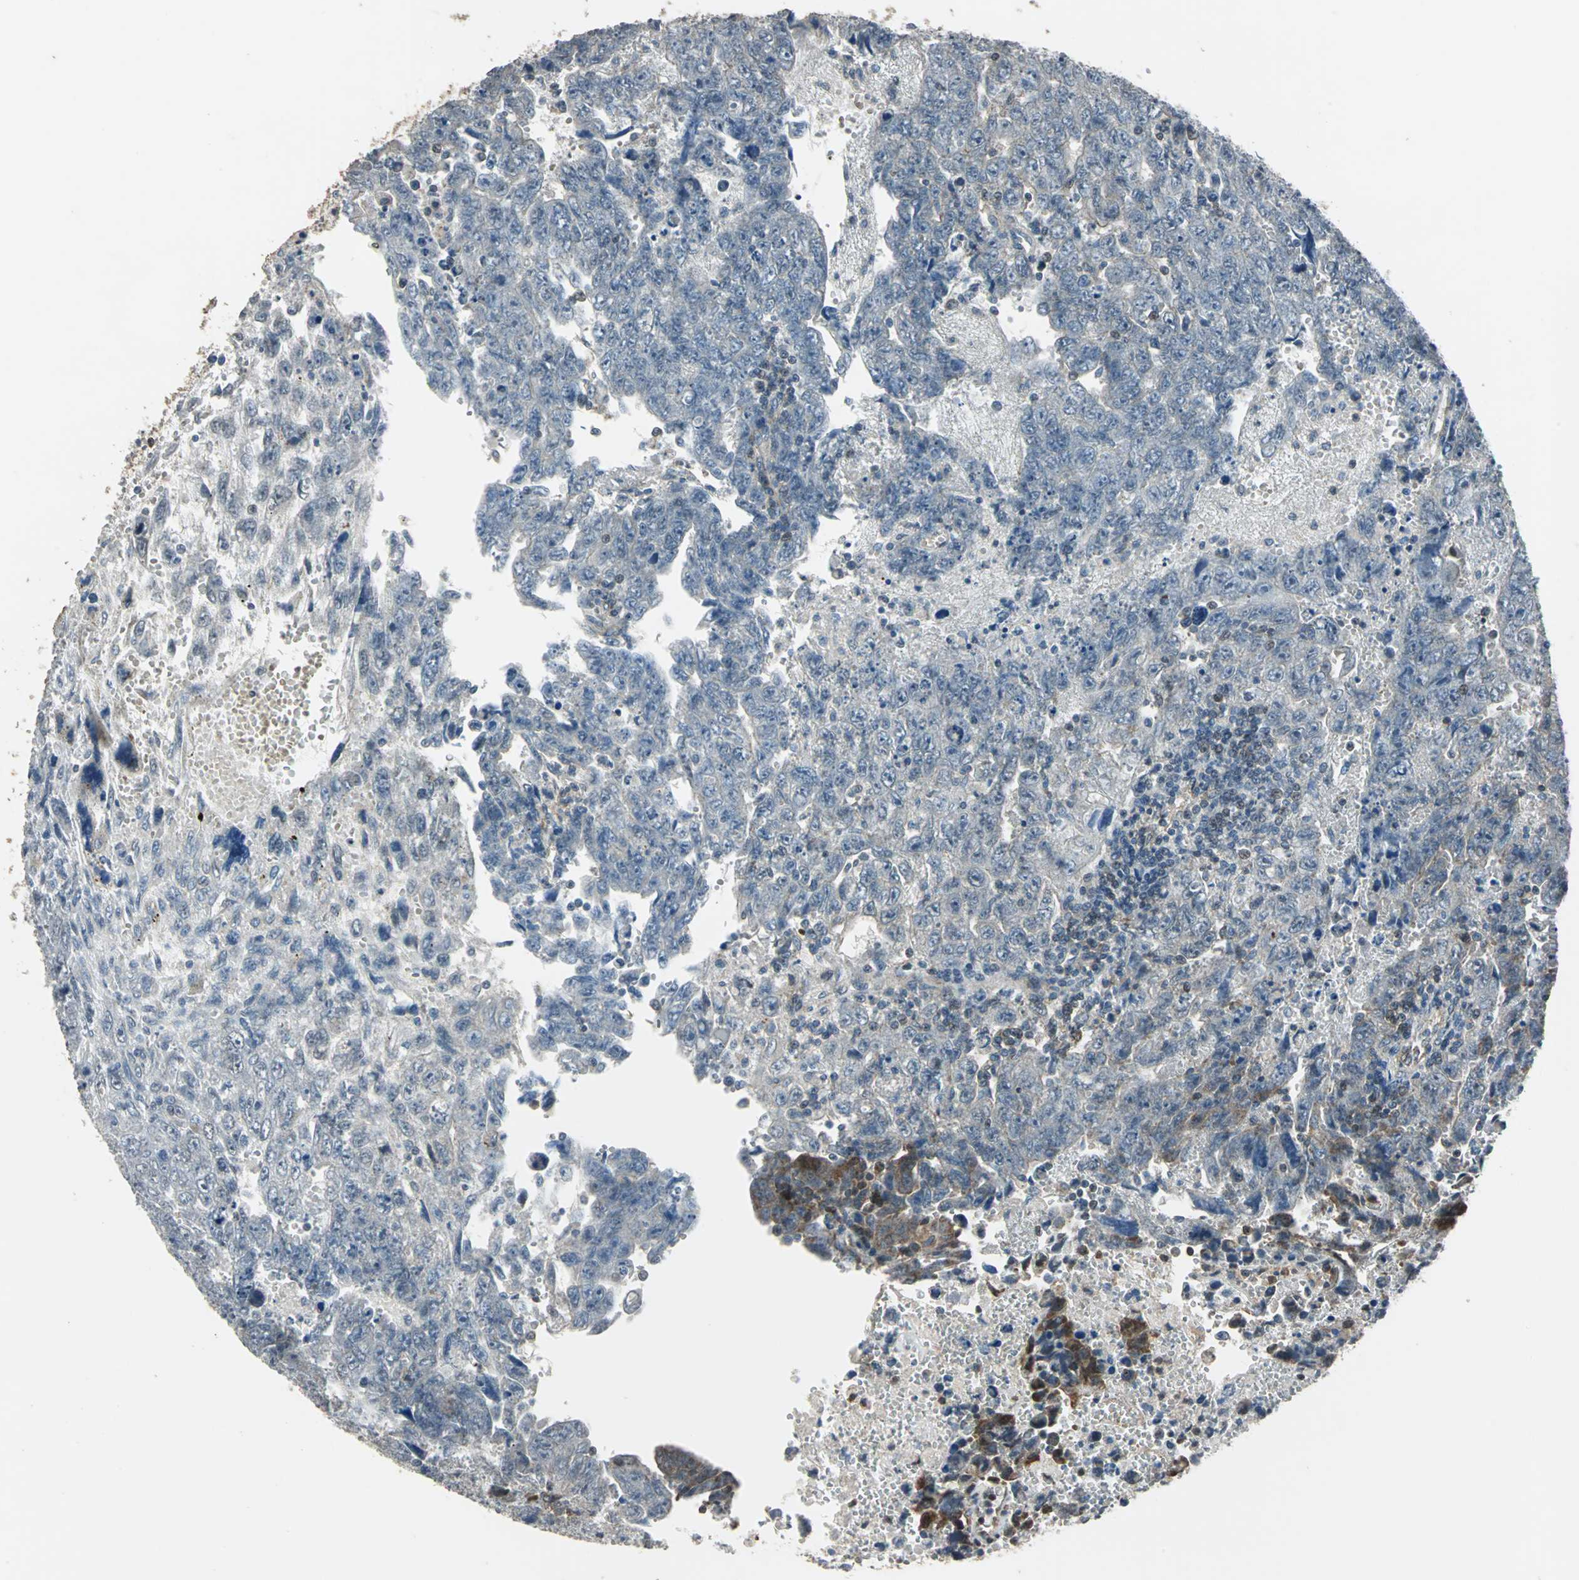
{"staining": {"intensity": "negative", "quantity": "none", "location": "none"}, "tissue": "testis cancer", "cell_type": "Tumor cells", "image_type": "cancer", "snomed": [{"axis": "morphology", "description": "Carcinoma, Embryonal, NOS"}, {"axis": "topography", "description": "Testis"}], "caption": "This is a image of IHC staining of testis embryonal carcinoma, which shows no positivity in tumor cells.", "gene": "DNAJB4", "patient": {"sex": "male", "age": 28}}